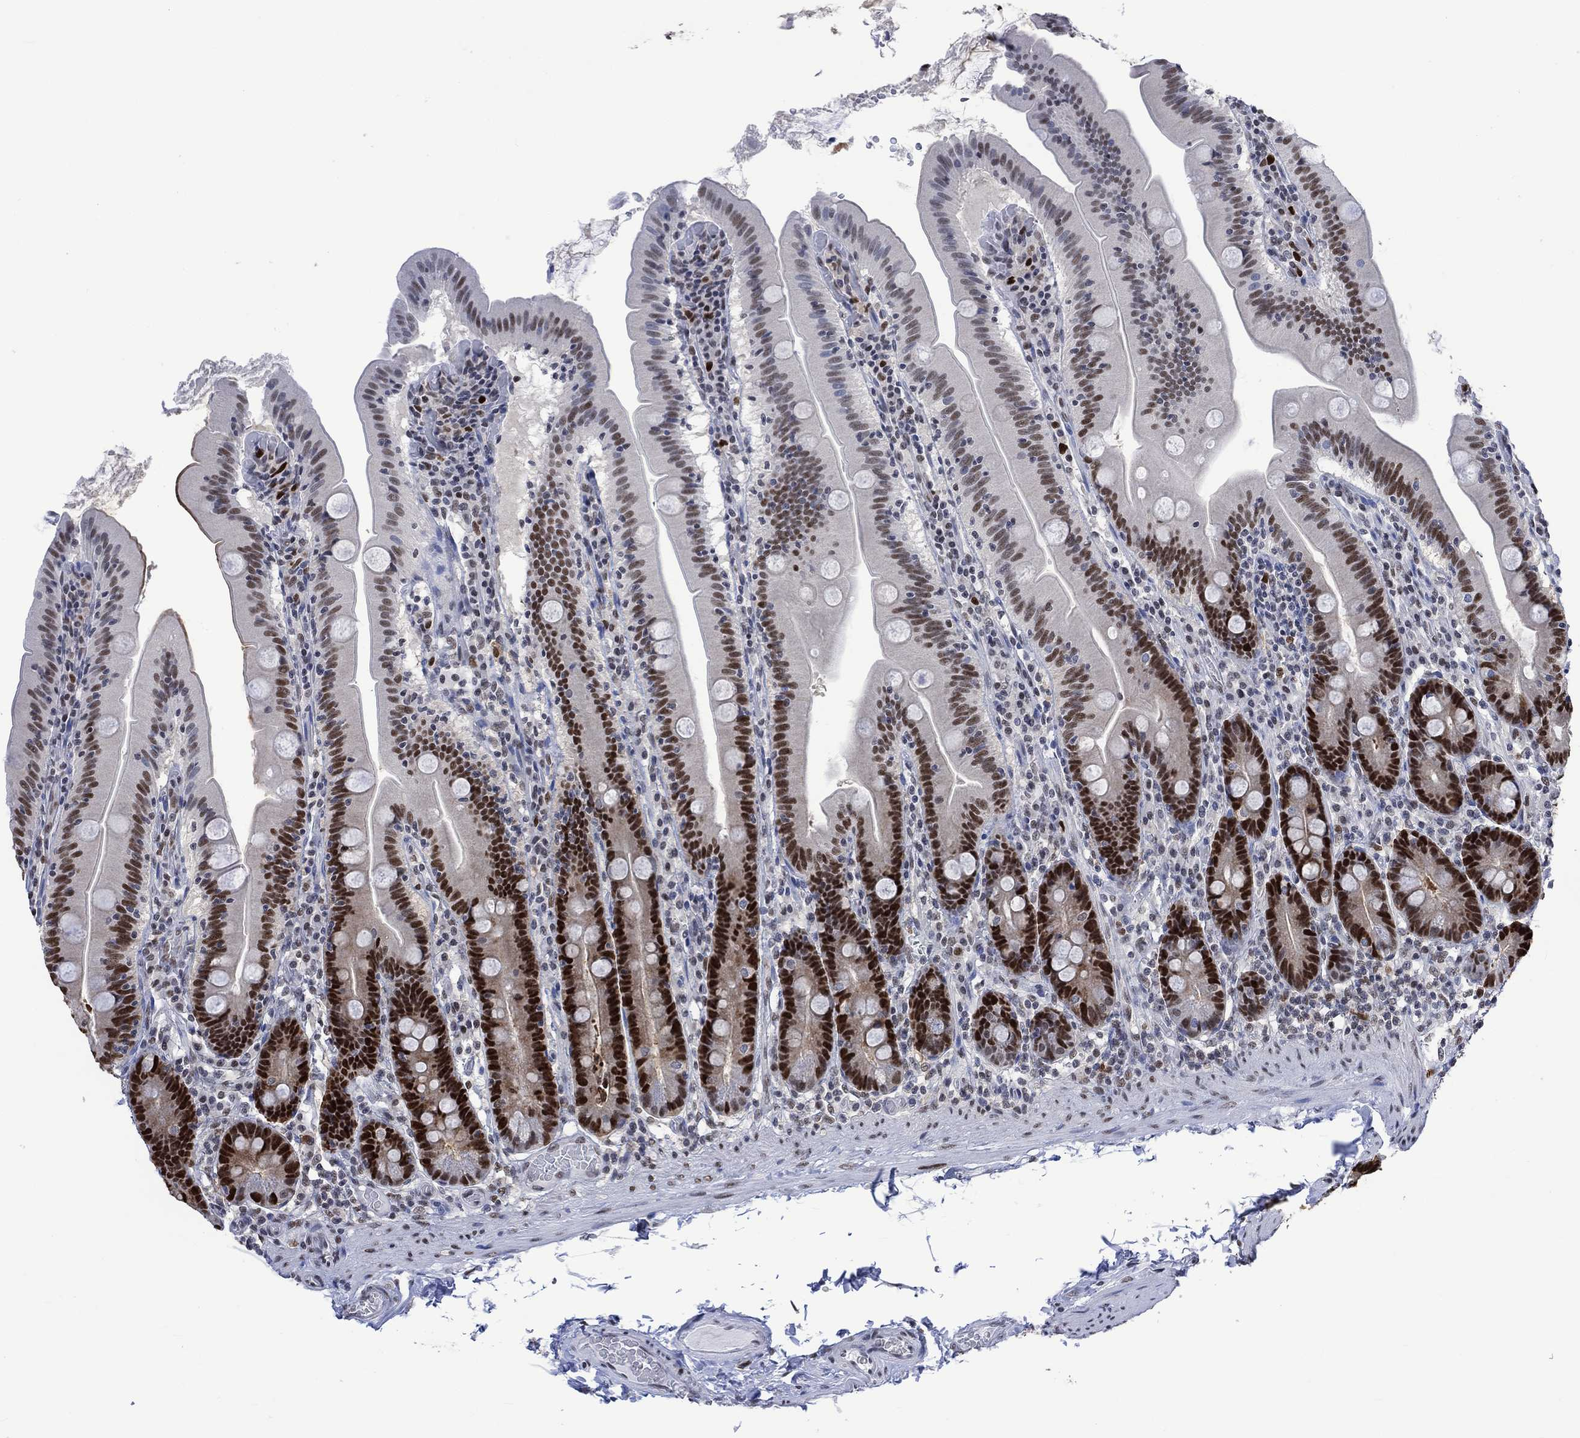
{"staining": {"intensity": "strong", "quantity": "25%-75%", "location": "nuclear"}, "tissue": "small intestine", "cell_type": "Glandular cells", "image_type": "normal", "snomed": [{"axis": "morphology", "description": "Normal tissue, NOS"}, {"axis": "topography", "description": "Small intestine"}], "caption": "Unremarkable small intestine reveals strong nuclear staining in approximately 25%-75% of glandular cells.", "gene": "RAD54L2", "patient": {"sex": "male", "age": 37}}